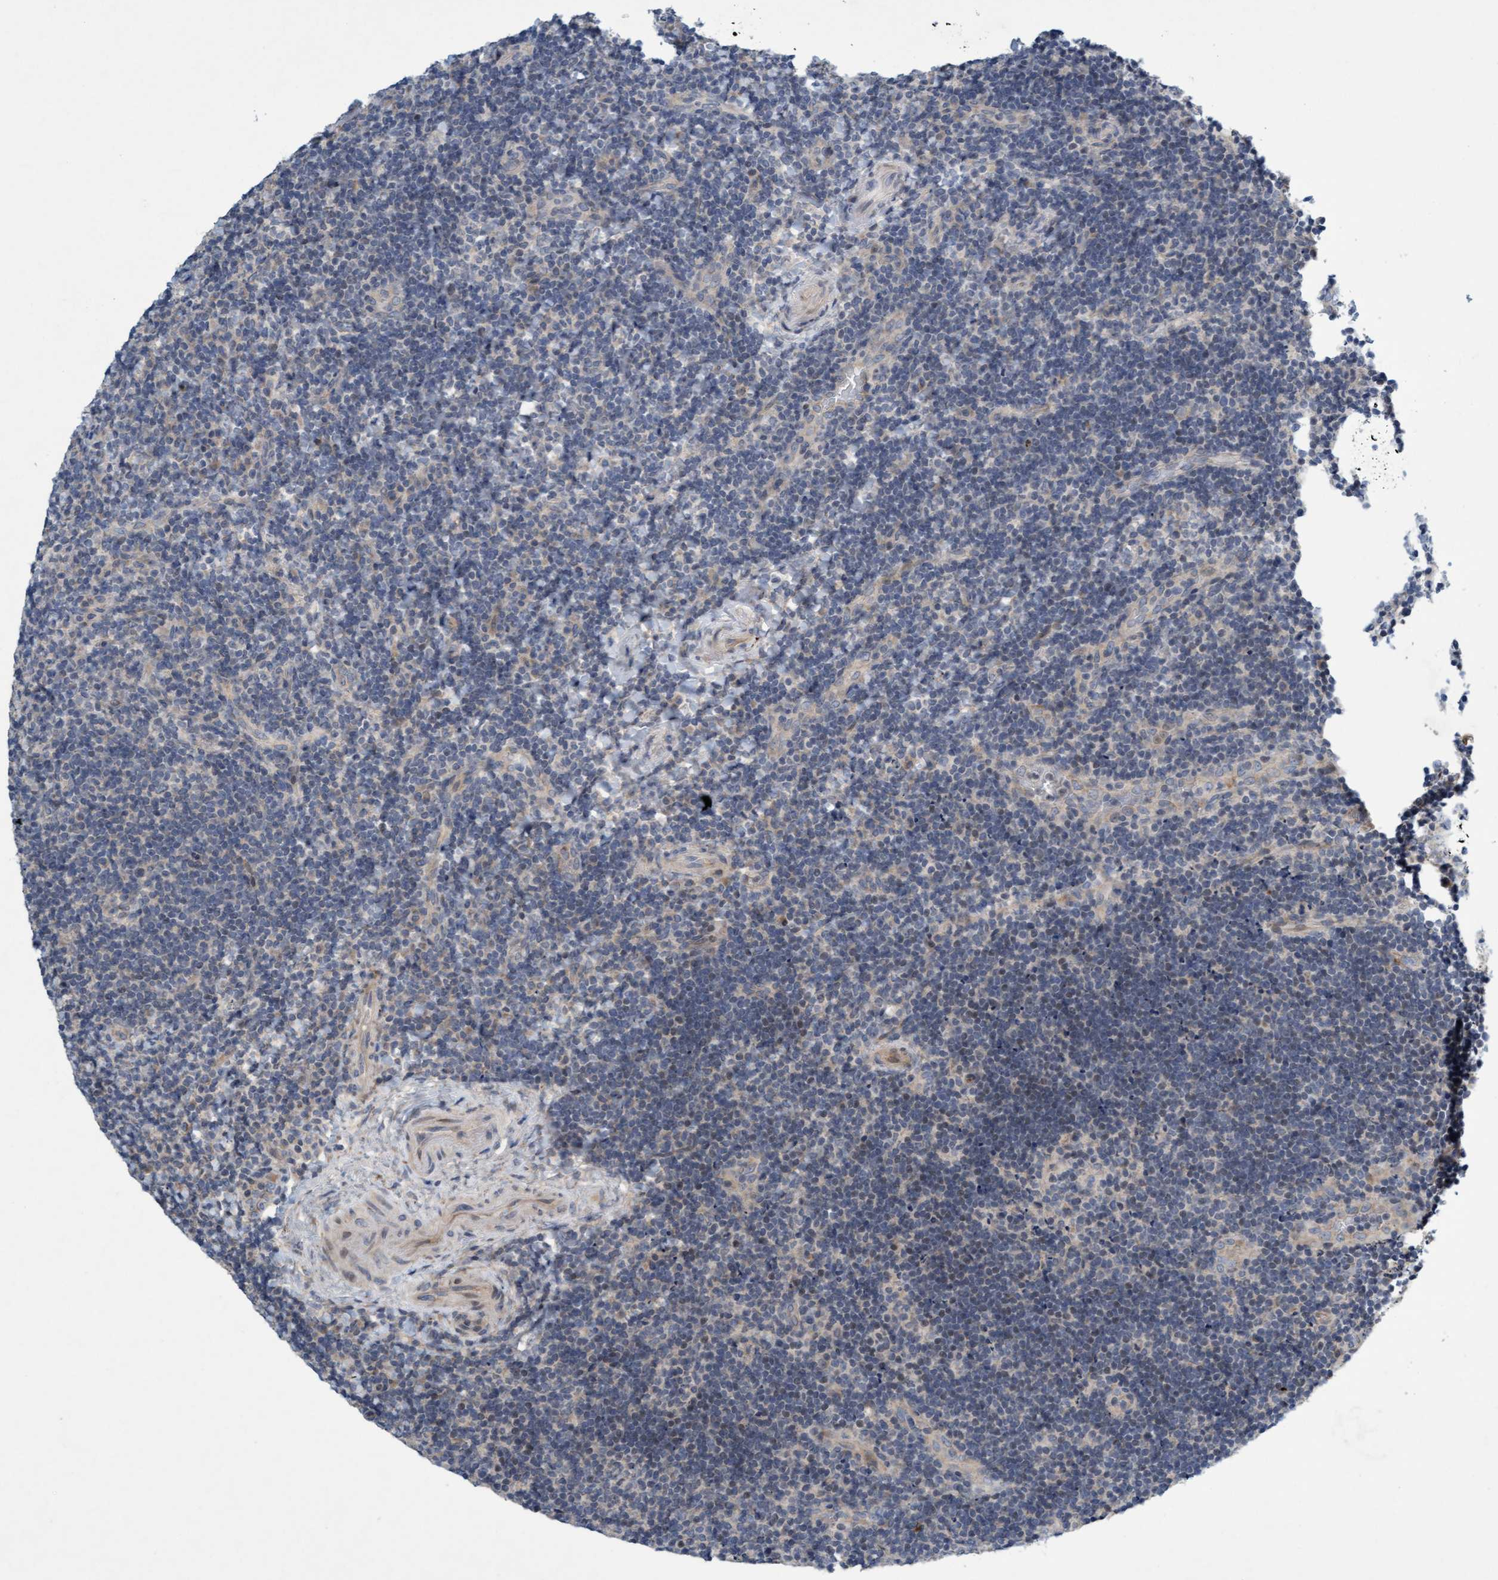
{"staining": {"intensity": "weak", "quantity": "<25%", "location": "cytoplasmic/membranous"}, "tissue": "lymphoma", "cell_type": "Tumor cells", "image_type": "cancer", "snomed": [{"axis": "morphology", "description": "Malignant lymphoma, non-Hodgkin's type, High grade"}, {"axis": "topography", "description": "Tonsil"}], "caption": "Immunohistochemistry (IHC) of malignant lymphoma, non-Hodgkin's type (high-grade) reveals no expression in tumor cells.", "gene": "DDHD2", "patient": {"sex": "female", "age": 36}}